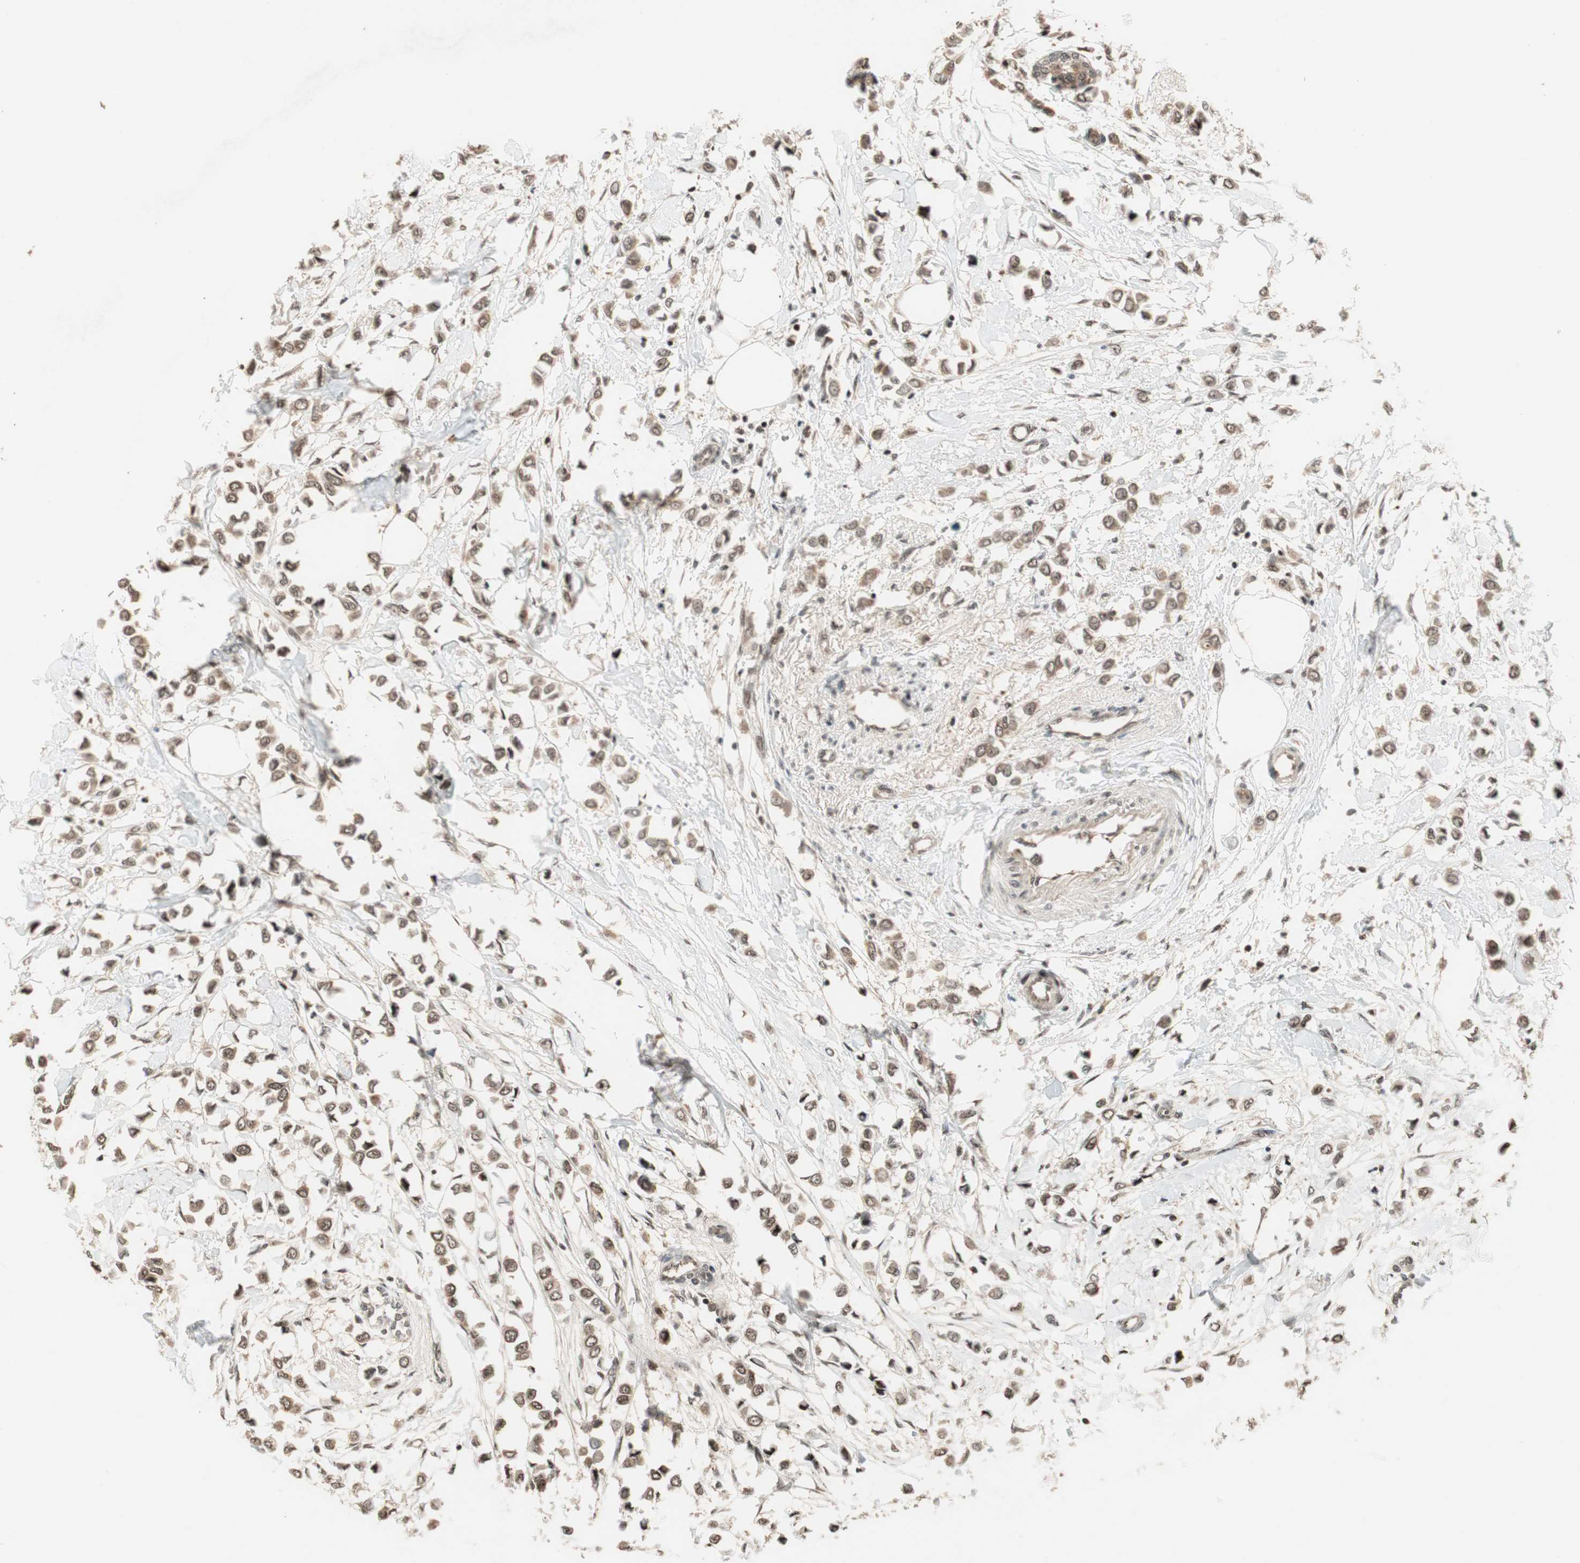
{"staining": {"intensity": "weak", "quantity": ">75%", "location": "nuclear"}, "tissue": "breast cancer", "cell_type": "Tumor cells", "image_type": "cancer", "snomed": [{"axis": "morphology", "description": "Lobular carcinoma"}, {"axis": "topography", "description": "Breast"}], "caption": "The photomicrograph demonstrates a brown stain indicating the presence of a protein in the nuclear of tumor cells in breast cancer (lobular carcinoma). (DAB (3,3'-diaminobenzidine) IHC with brightfield microscopy, high magnification).", "gene": "ZNF701", "patient": {"sex": "female", "age": 51}}